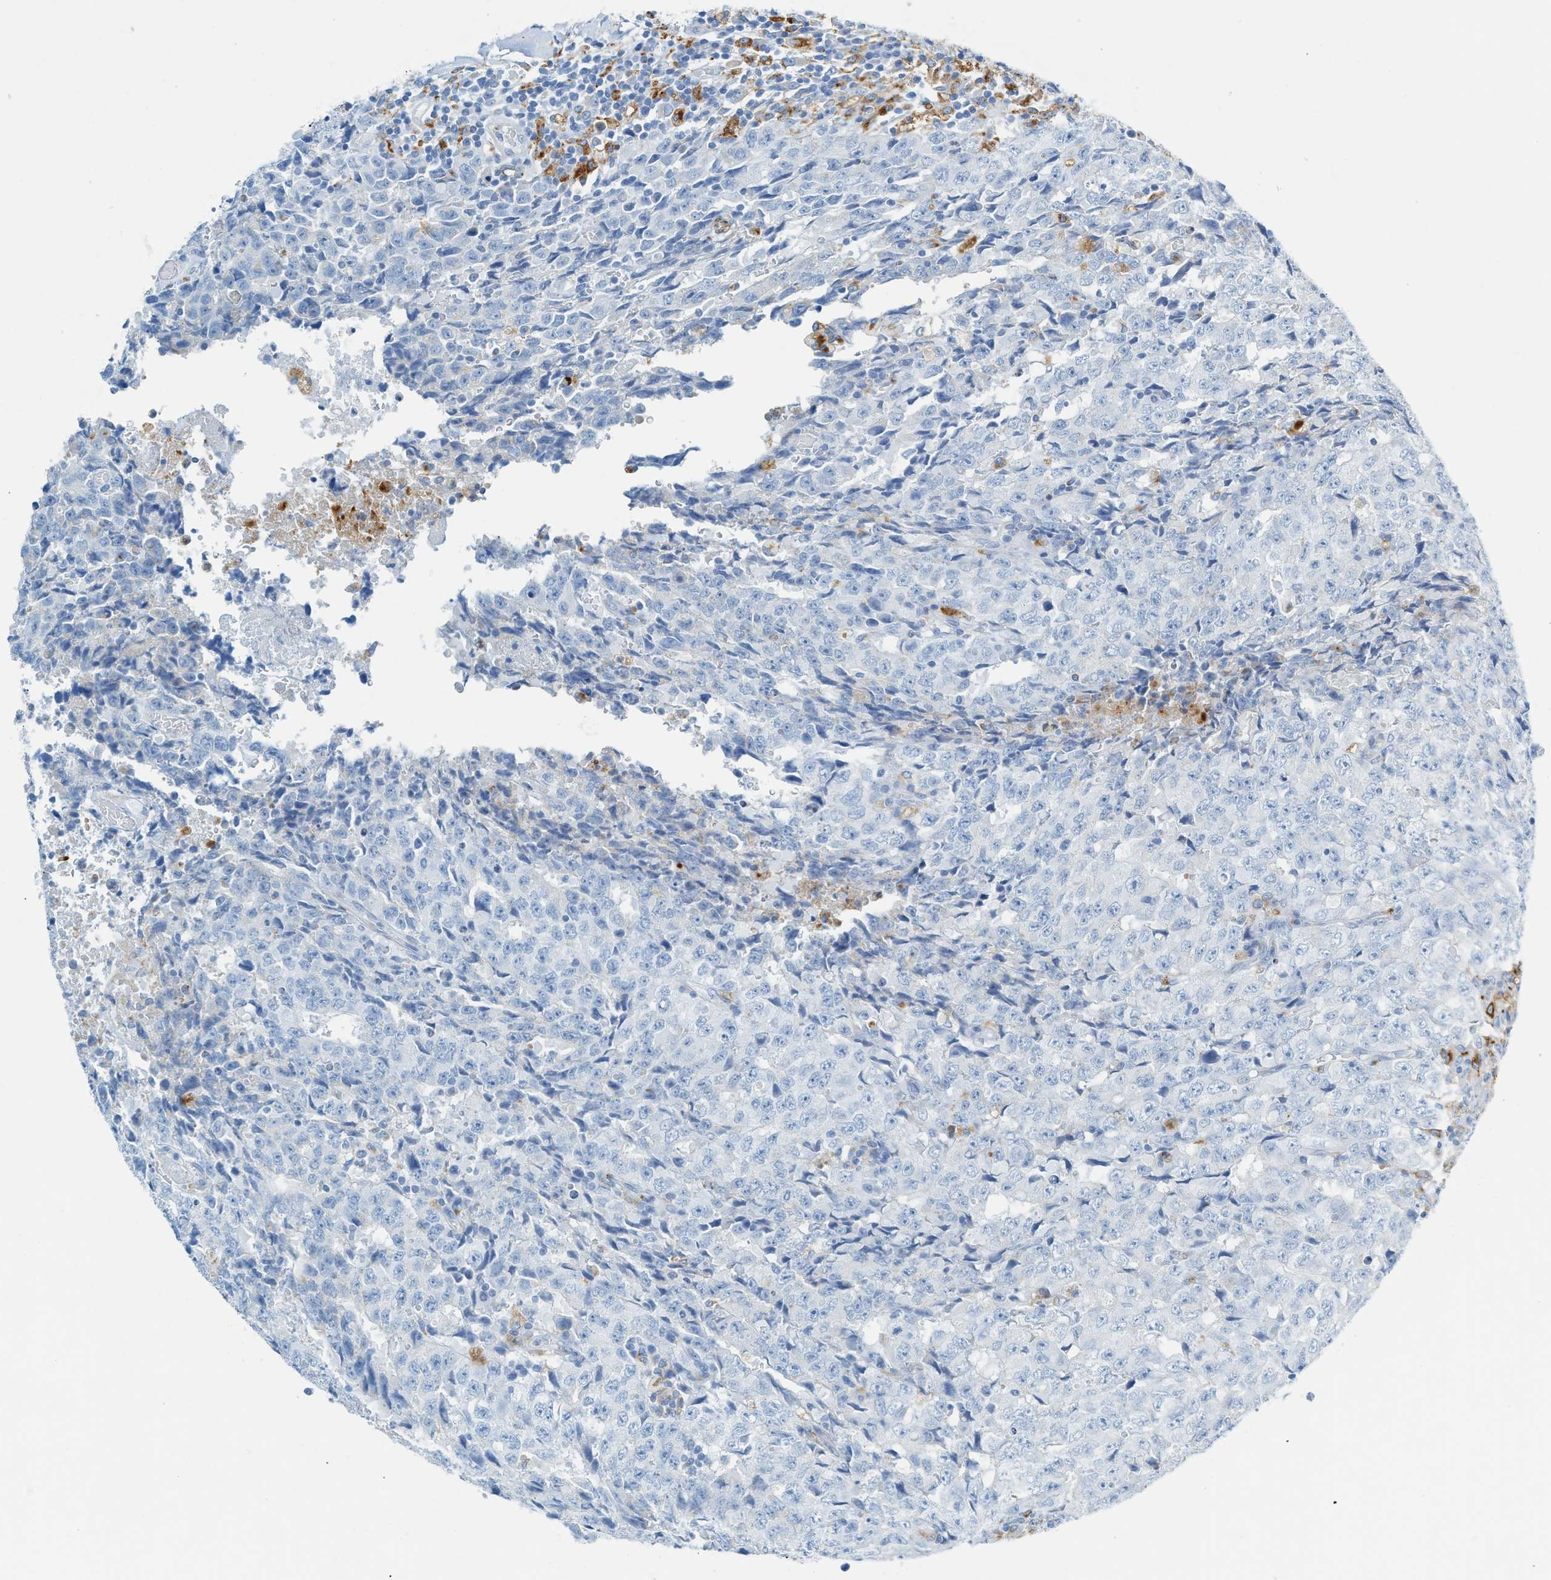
{"staining": {"intensity": "negative", "quantity": "none", "location": "none"}, "tissue": "testis cancer", "cell_type": "Tumor cells", "image_type": "cancer", "snomed": [{"axis": "morphology", "description": "Necrosis, NOS"}, {"axis": "morphology", "description": "Carcinoma, Embryonal, NOS"}, {"axis": "topography", "description": "Testis"}], "caption": "High power microscopy image of an immunohistochemistry image of testis cancer (embryonal carcinoma), revealing no significant staining in tumor cells.", "gene": "C21orf62", "patient": {"sex": "male", "age": 19}}